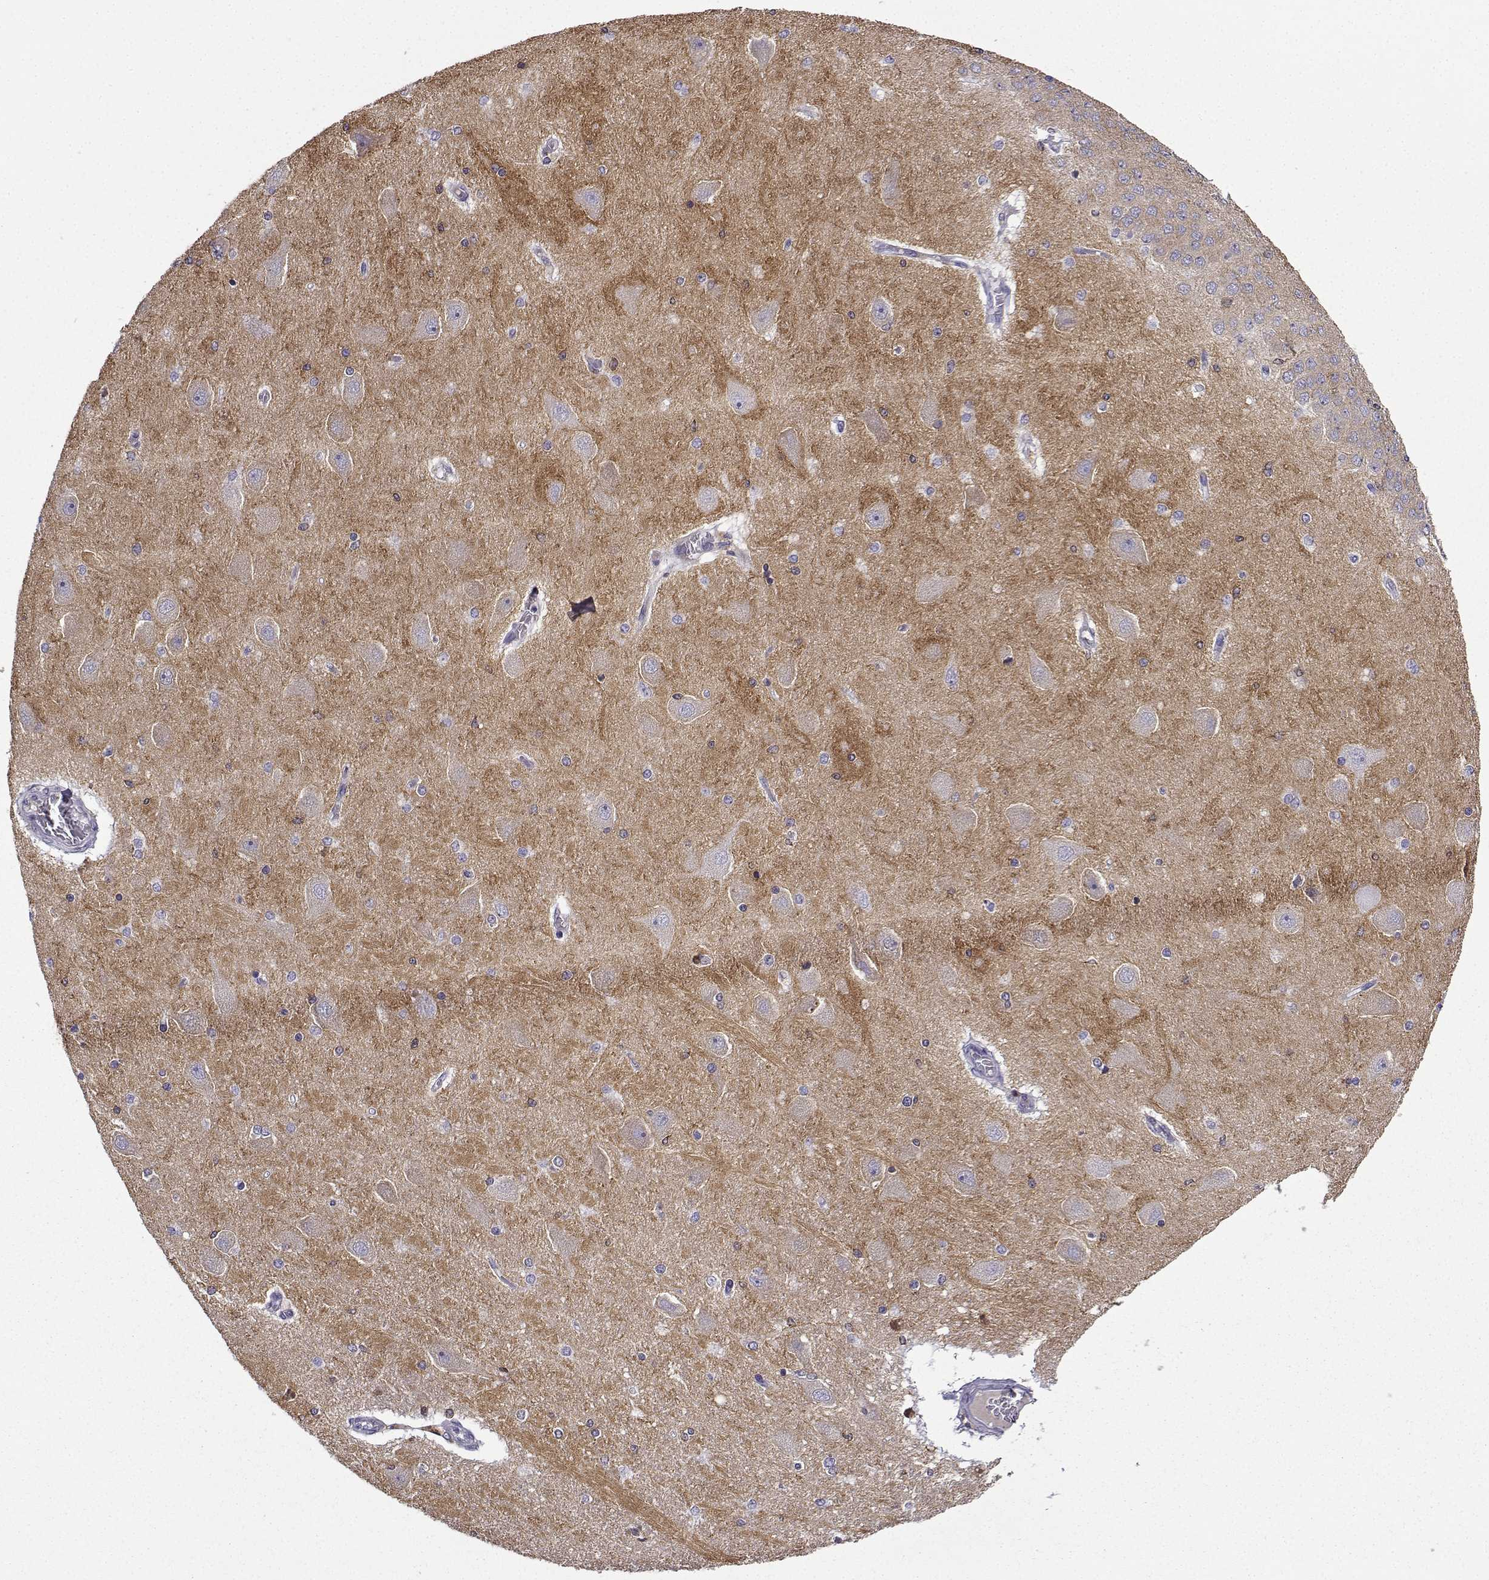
{"staining": {"intensity": "strong", "quantity": "<25%", "location": "cytoplasmic/membranous"}, "tissue": "hippocampus", "cell_type": "Glial cells", "image_type": "normal", "snomed": [{"axis": "morphology", "description": "Normal tissue, NOS"}, {"axis": "topography", "description": "Hippocampus"}], "caption": "Brown immunohistochemical staining in unremarkable human hippocampus displays strong cytoplasmic/membranous positivity in approximately <25% of glial cells.", "gene": "DOCK10", "patient": {"sex": "female", "age": 54}}